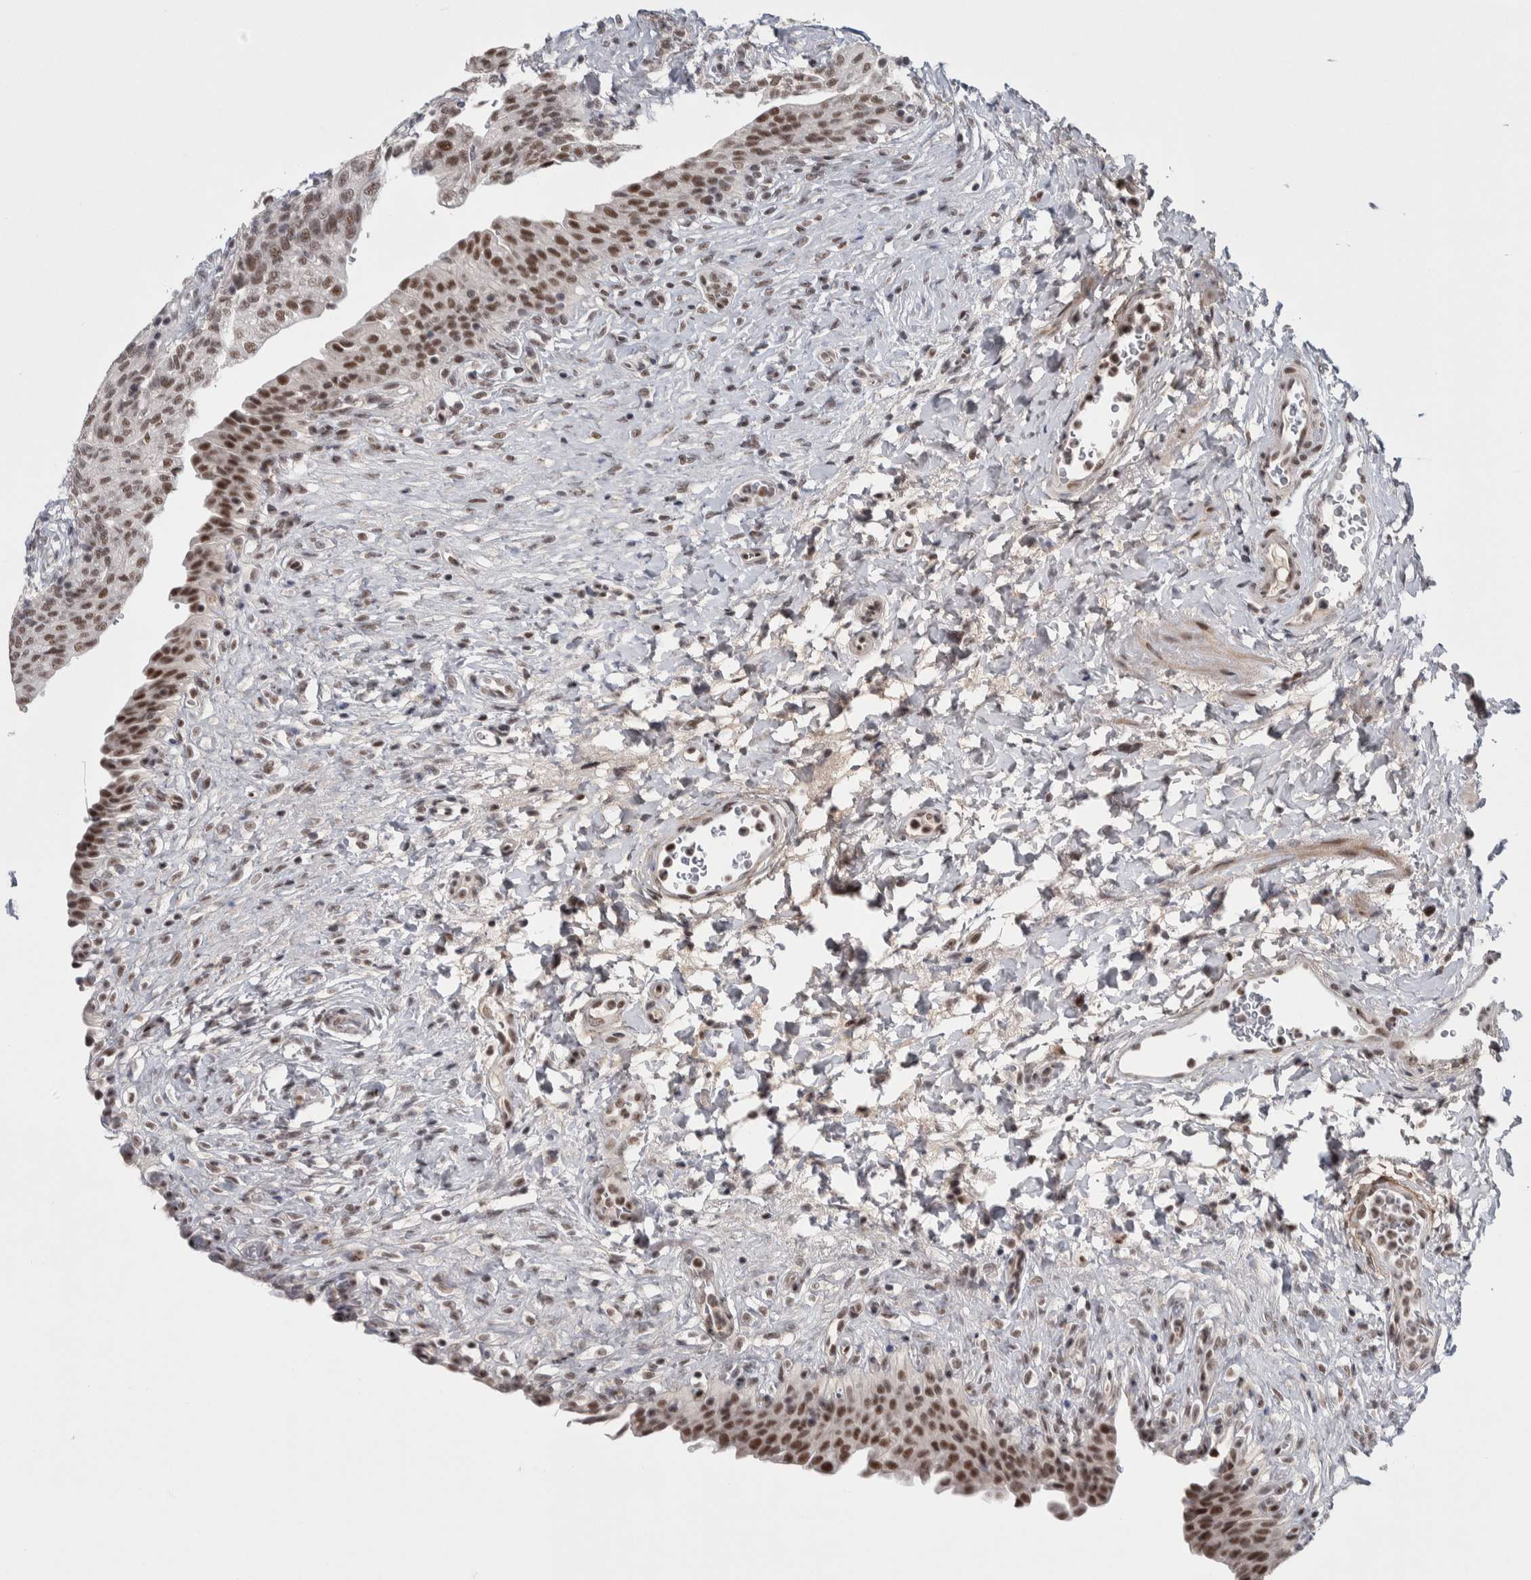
{"staining": {"intensity": "strong", "quantity": "25%-75%", "location": "nuclear"}, "tissue": "urinary bladder", "cell_type": "Urothelial cells", "image_type": "normal", "snomed": [{"axis": "morphology", "description": "Urothelial carcinoma, High grade"}, {"axis": "topography", "description": "Urinary bladder"}], "caption": "A high amount of strong nuclear positivity is seen in approximately 25%-75% of urothelial cells in unremarkable urinary bladder.", "gene": "ASPN", "patient": {"sex": "male", "age": 46}}